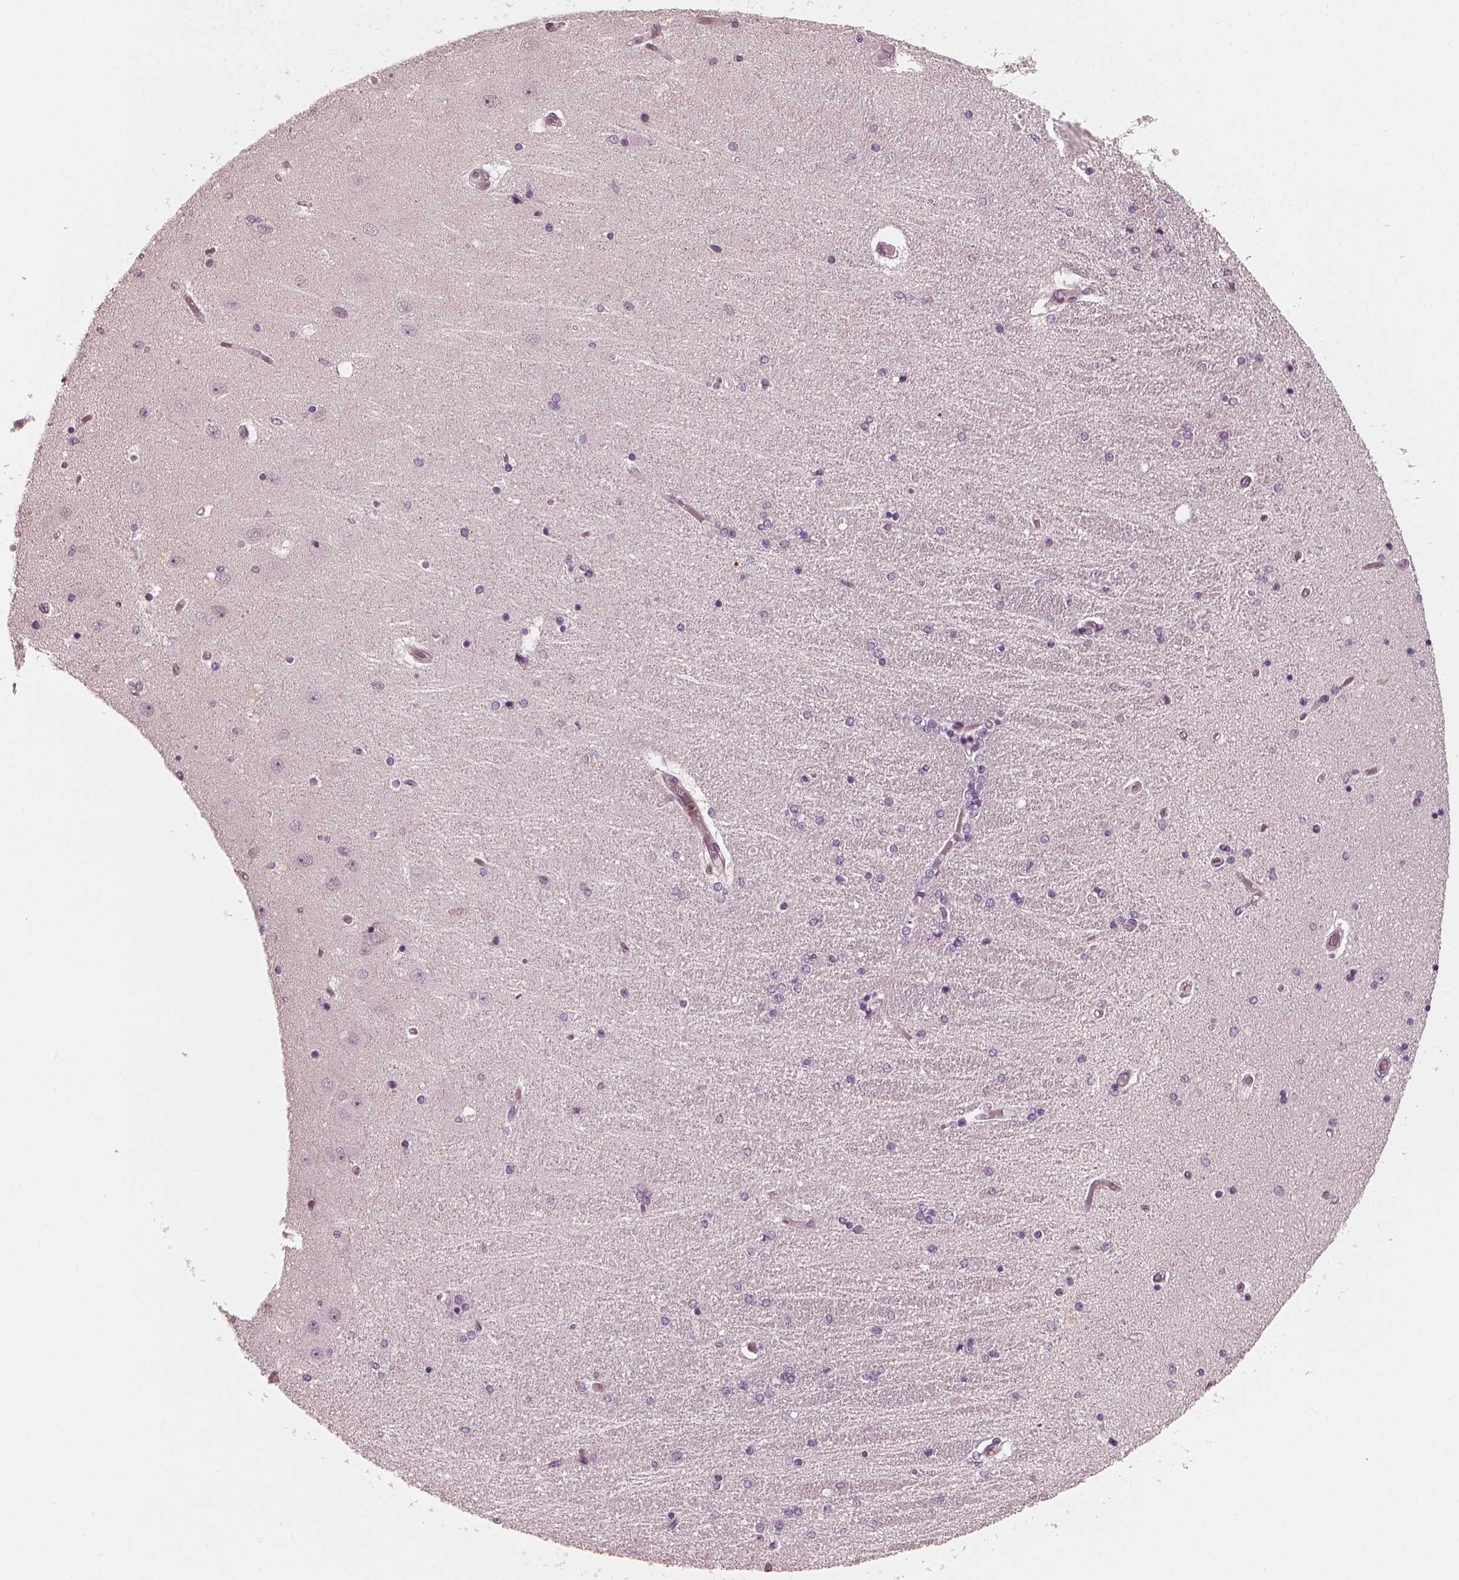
{"staining": {"intensity": "negative", "quantity": "none", "location": "none"}, "tissue": "hippocampus", "cell_type": "Glial cells", "image_type": "normal", "snomed": [{"axis": "morphology", "description": "Normal tissue, NOS"}, {"axis": "topography", "description": "Hippocampus"}], "caption": "Hippocampus stained for a protein using immunohistochemistry reveals no expression glial cells.", "gene": "CHIT1", "patient": {"sex": "female", "age": 54}}